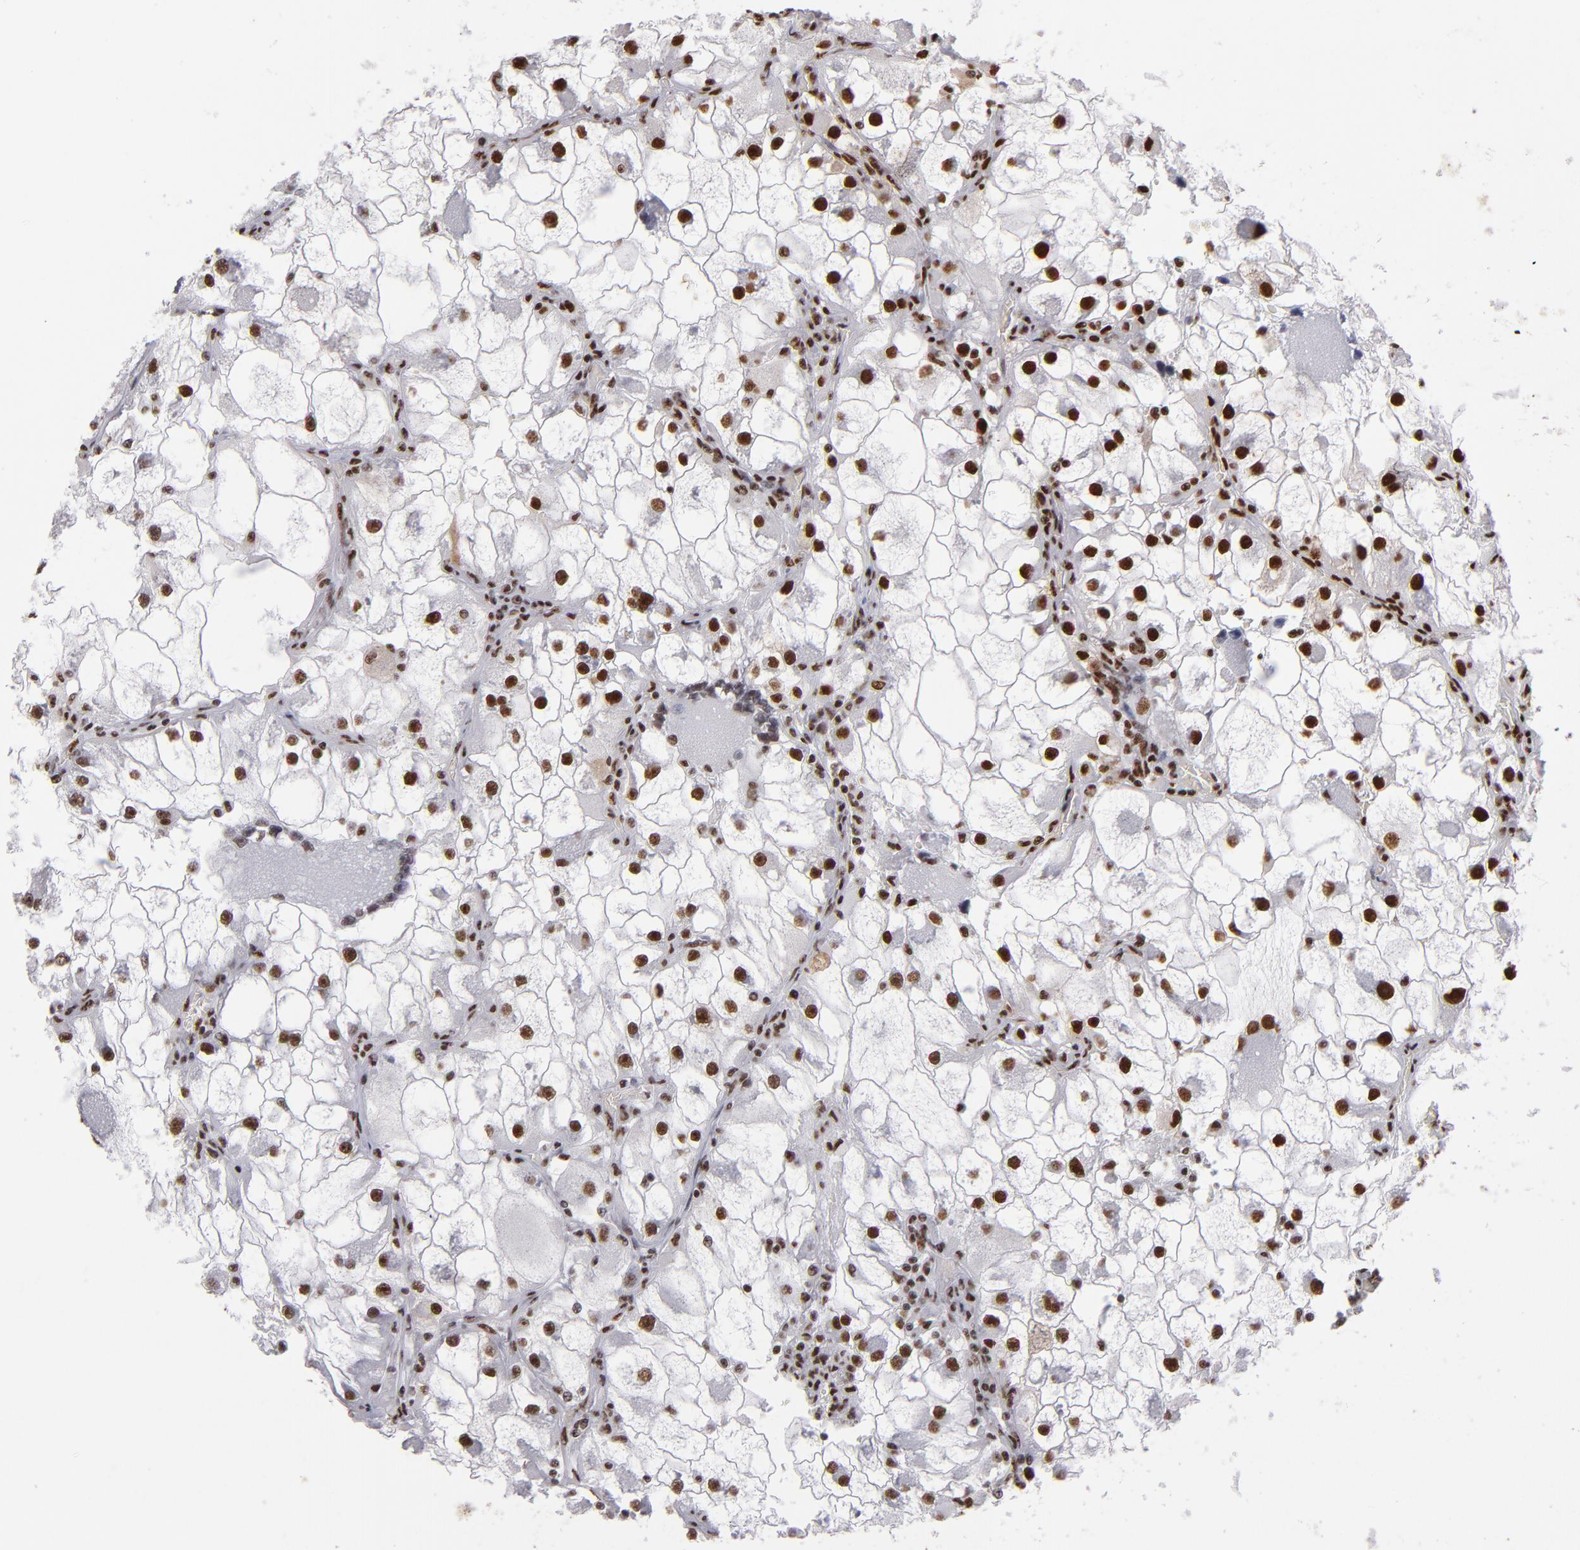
{"staining": {"intensity": "strong", "quantity": ">75%", "location": "nuclear"}, "tissue": "renal cancer", "cell_type": "Tumor cells", "image_type": "cancer", "snomed": [{"axis": "morphology", "description": "Adenocarcinoma, NOS"}, {"axis": "topography", "description": "Kidney"}], "caption": "Immunohistochemical staining of renal cancer exhibits high levels of strong nuclear positivity in about >75% of tumor cells.", "gene": "MRE11", "patient": {"sex": "female", "age": 73}}